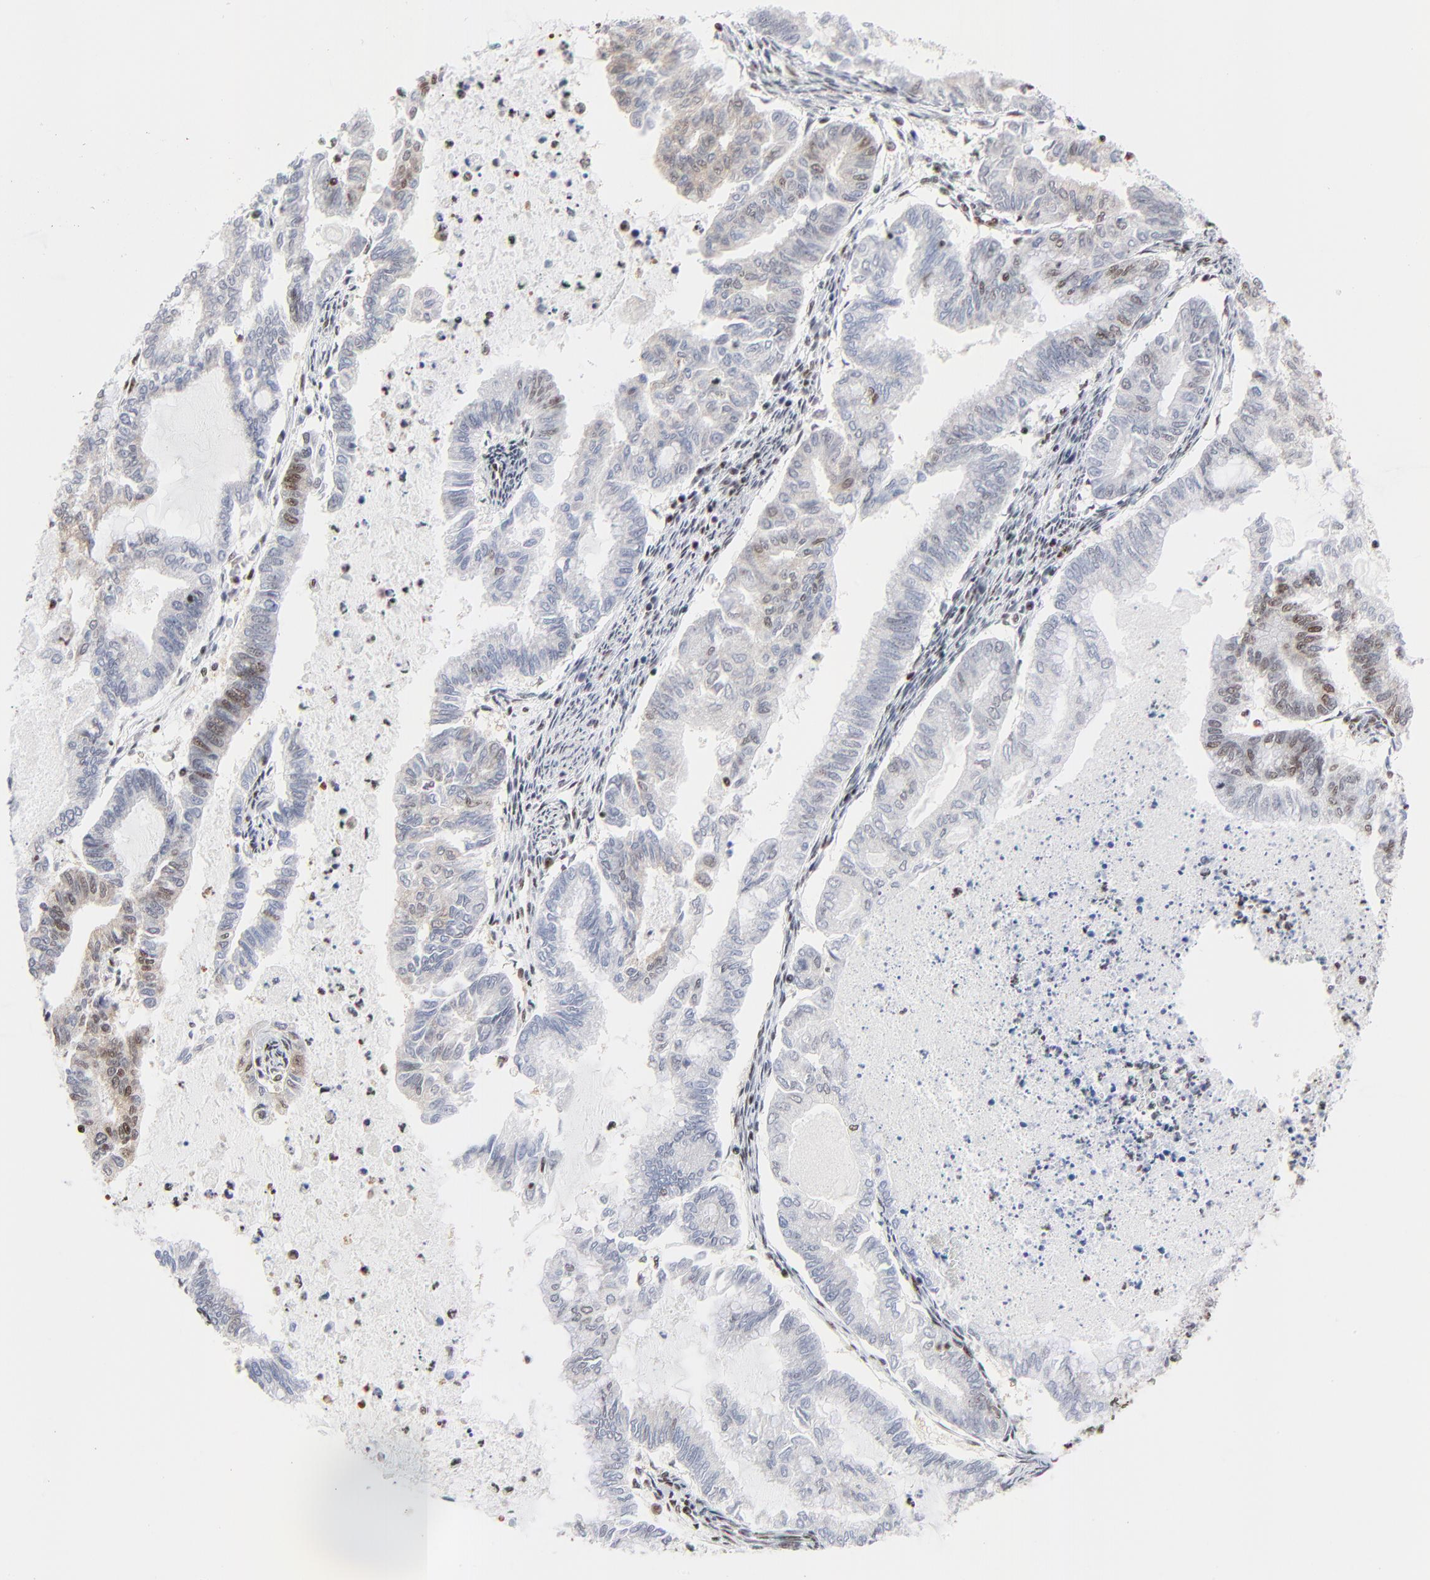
{"staining": {"intensity": "weak", "quantity": "<25%", "location": "nuclear"}, "tissue": "endometrial cancer", "cell_type": "Tumor cells", "image_type": "cancer", "snomed": [{"axis": "morphology", "description": "Adenocarcinoma, NOS"}, {"axis": "topography", "description": "Endometrium"}], "caption": "This is an immunohistochemistry image of endometrial adenocarcinoma. There is no positivity in tumor cells.", "gene": "CREB1", "patient": {"sex": "female", "age": 79}}